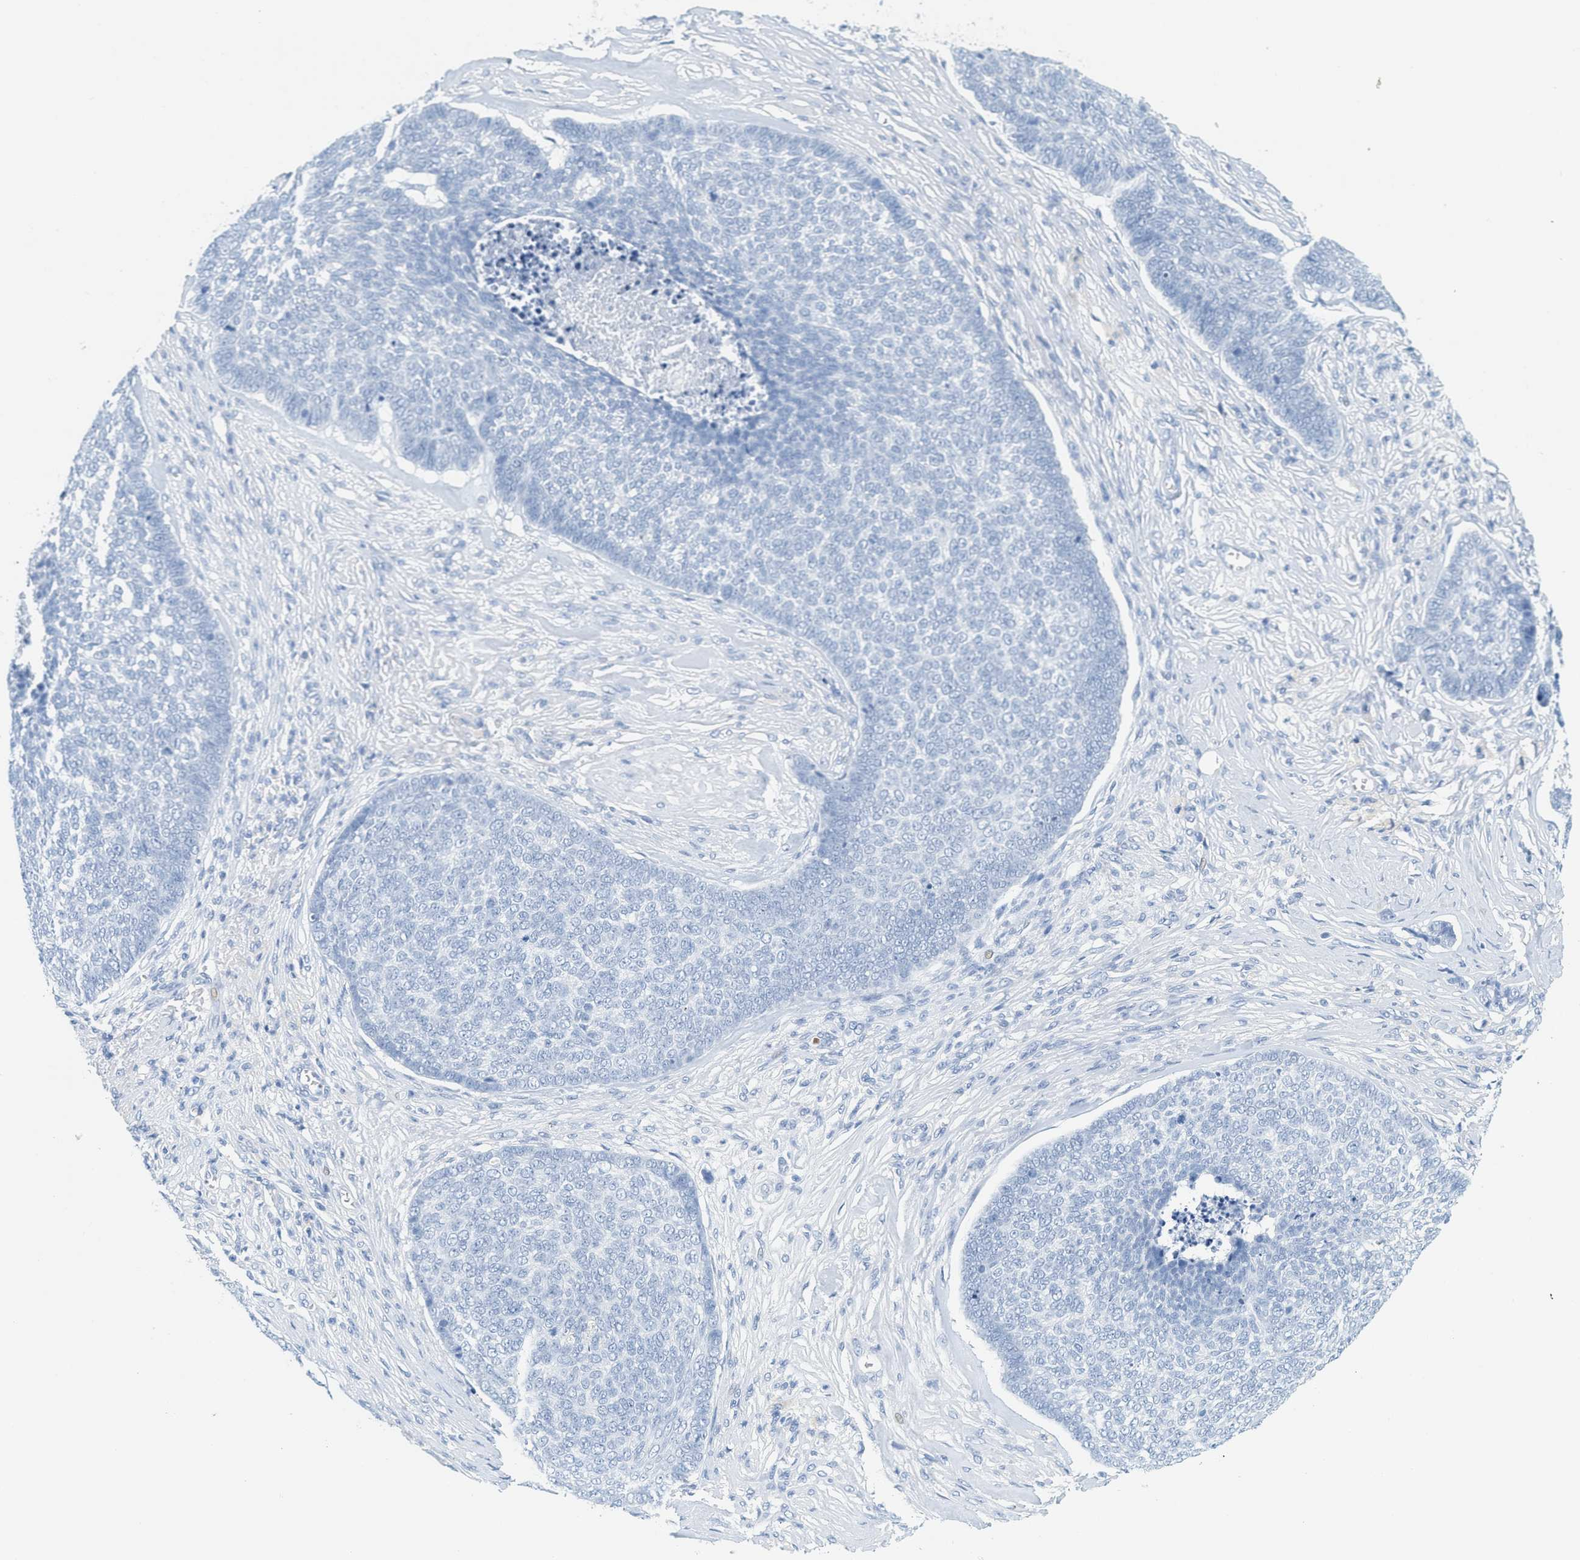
{"staining": {"intensity": "negative", "quantity": "none", "location": "none"}, "tissue": "skin cancer", "cell_type": "Tumor cells", "image_type": "cancer", "snomed": [{"axis": "morphology", "description": "Basal cell carcinoma"}, {"axis": "topography", "description": "Skin"}], "caption": "A micrograph of human skin cancer is negative for staining in tumor cells.", "gene": "LCN2", "patient": {"sex": "male", "age": 84}}